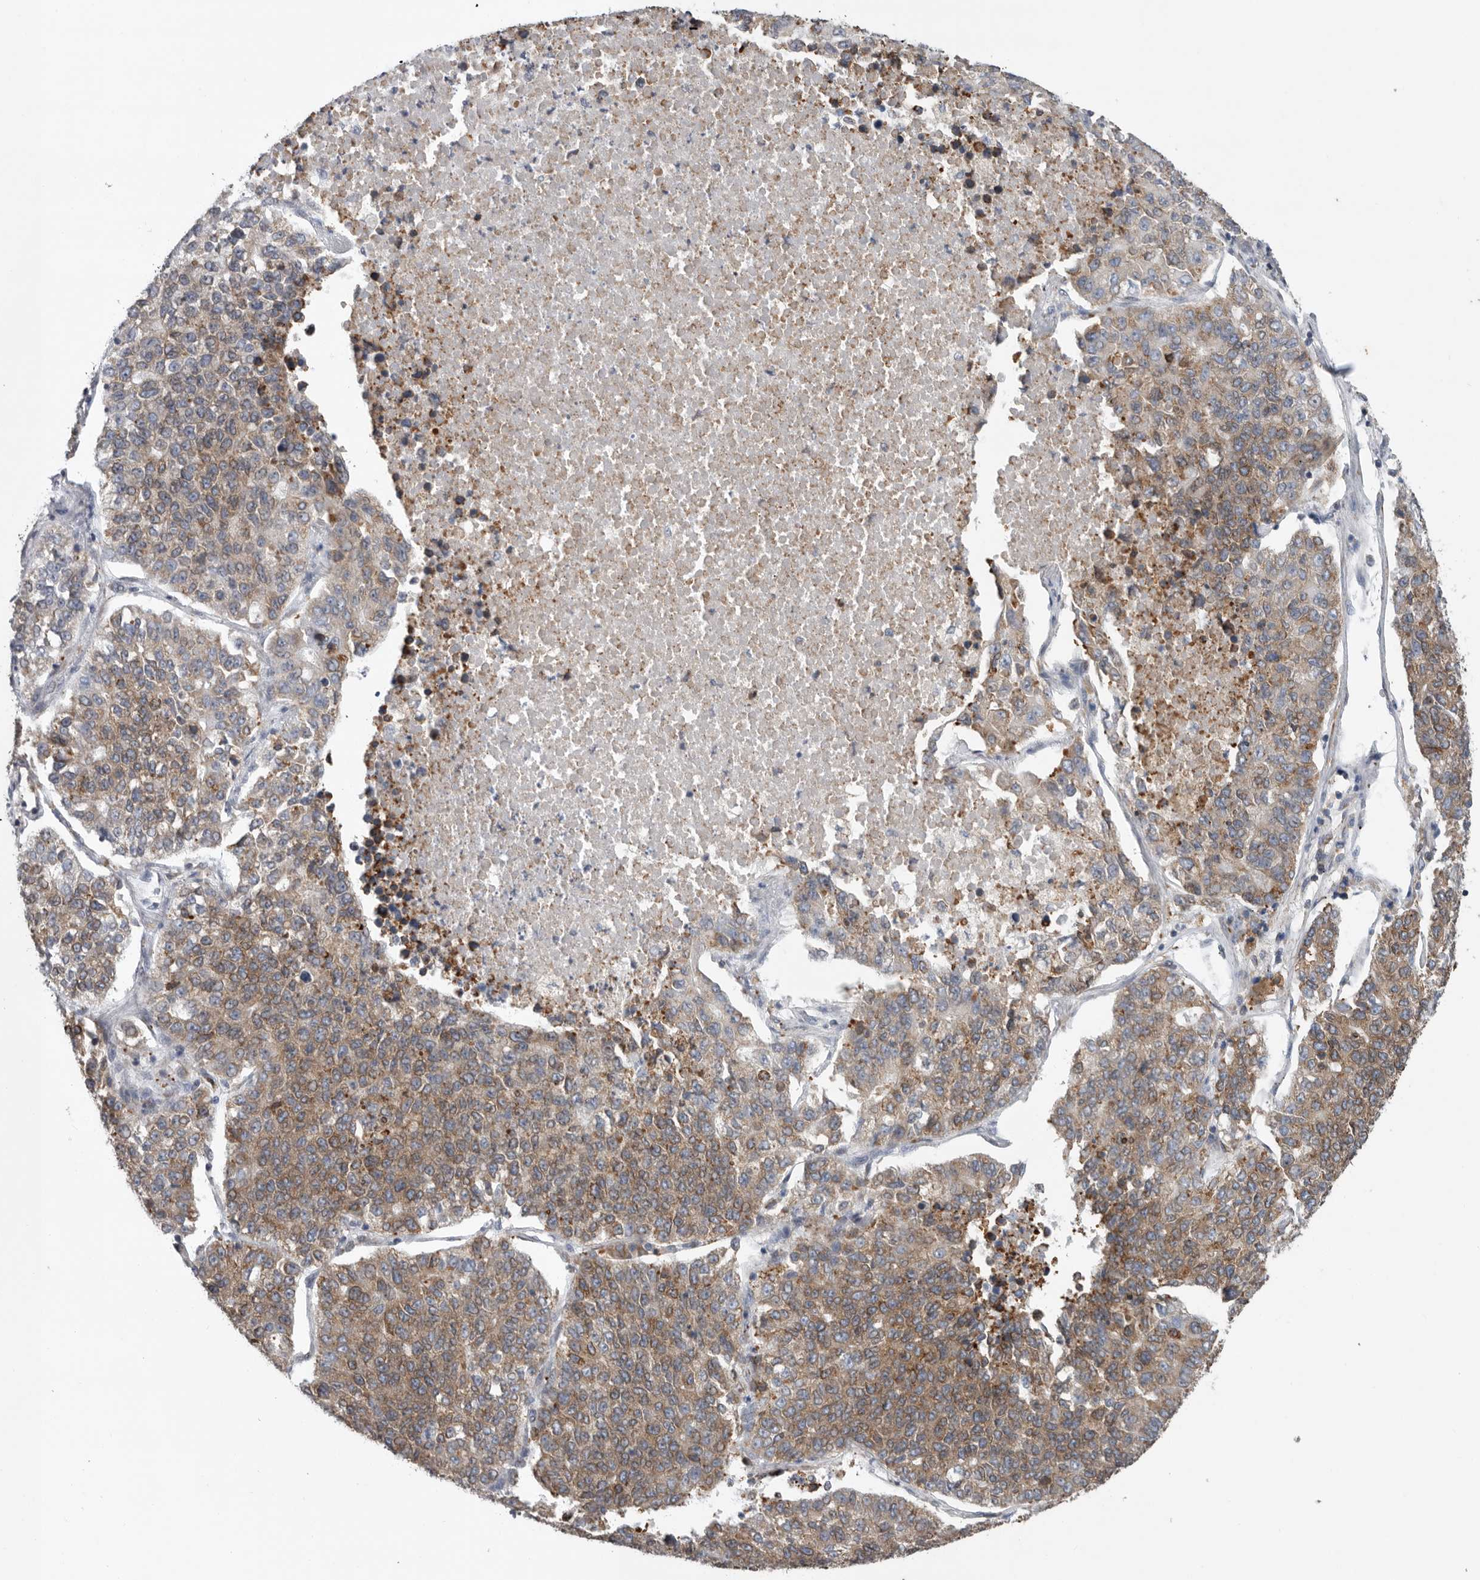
{"staining": {"intensity": "moderate", "quantity": ">75%", "location": "cytoplasmic/membranous"}, "tissue": "lung cancer", "cell_type": "Tumor cells", "image_type": "cancer", "snomed": [{"axis": "morphology", "description": "Adenocarcinoma, NOS"}, {"axis": "topography", "description": "Lung"}], "caption": "A high-resolution photomicrograph shows immunohistochemistry (IHC) staining of adenocarcinoma (lung), which displays moderate cytoplasmic/membranous expression in approximately >75% of tumor cells. The protein is stained brown, and the nuclei are stained in blue (DAB IHC with brightfield microscopy, high magnification).", "gene": "GANAB", "patient": {"sex": "male", "age": 49}}